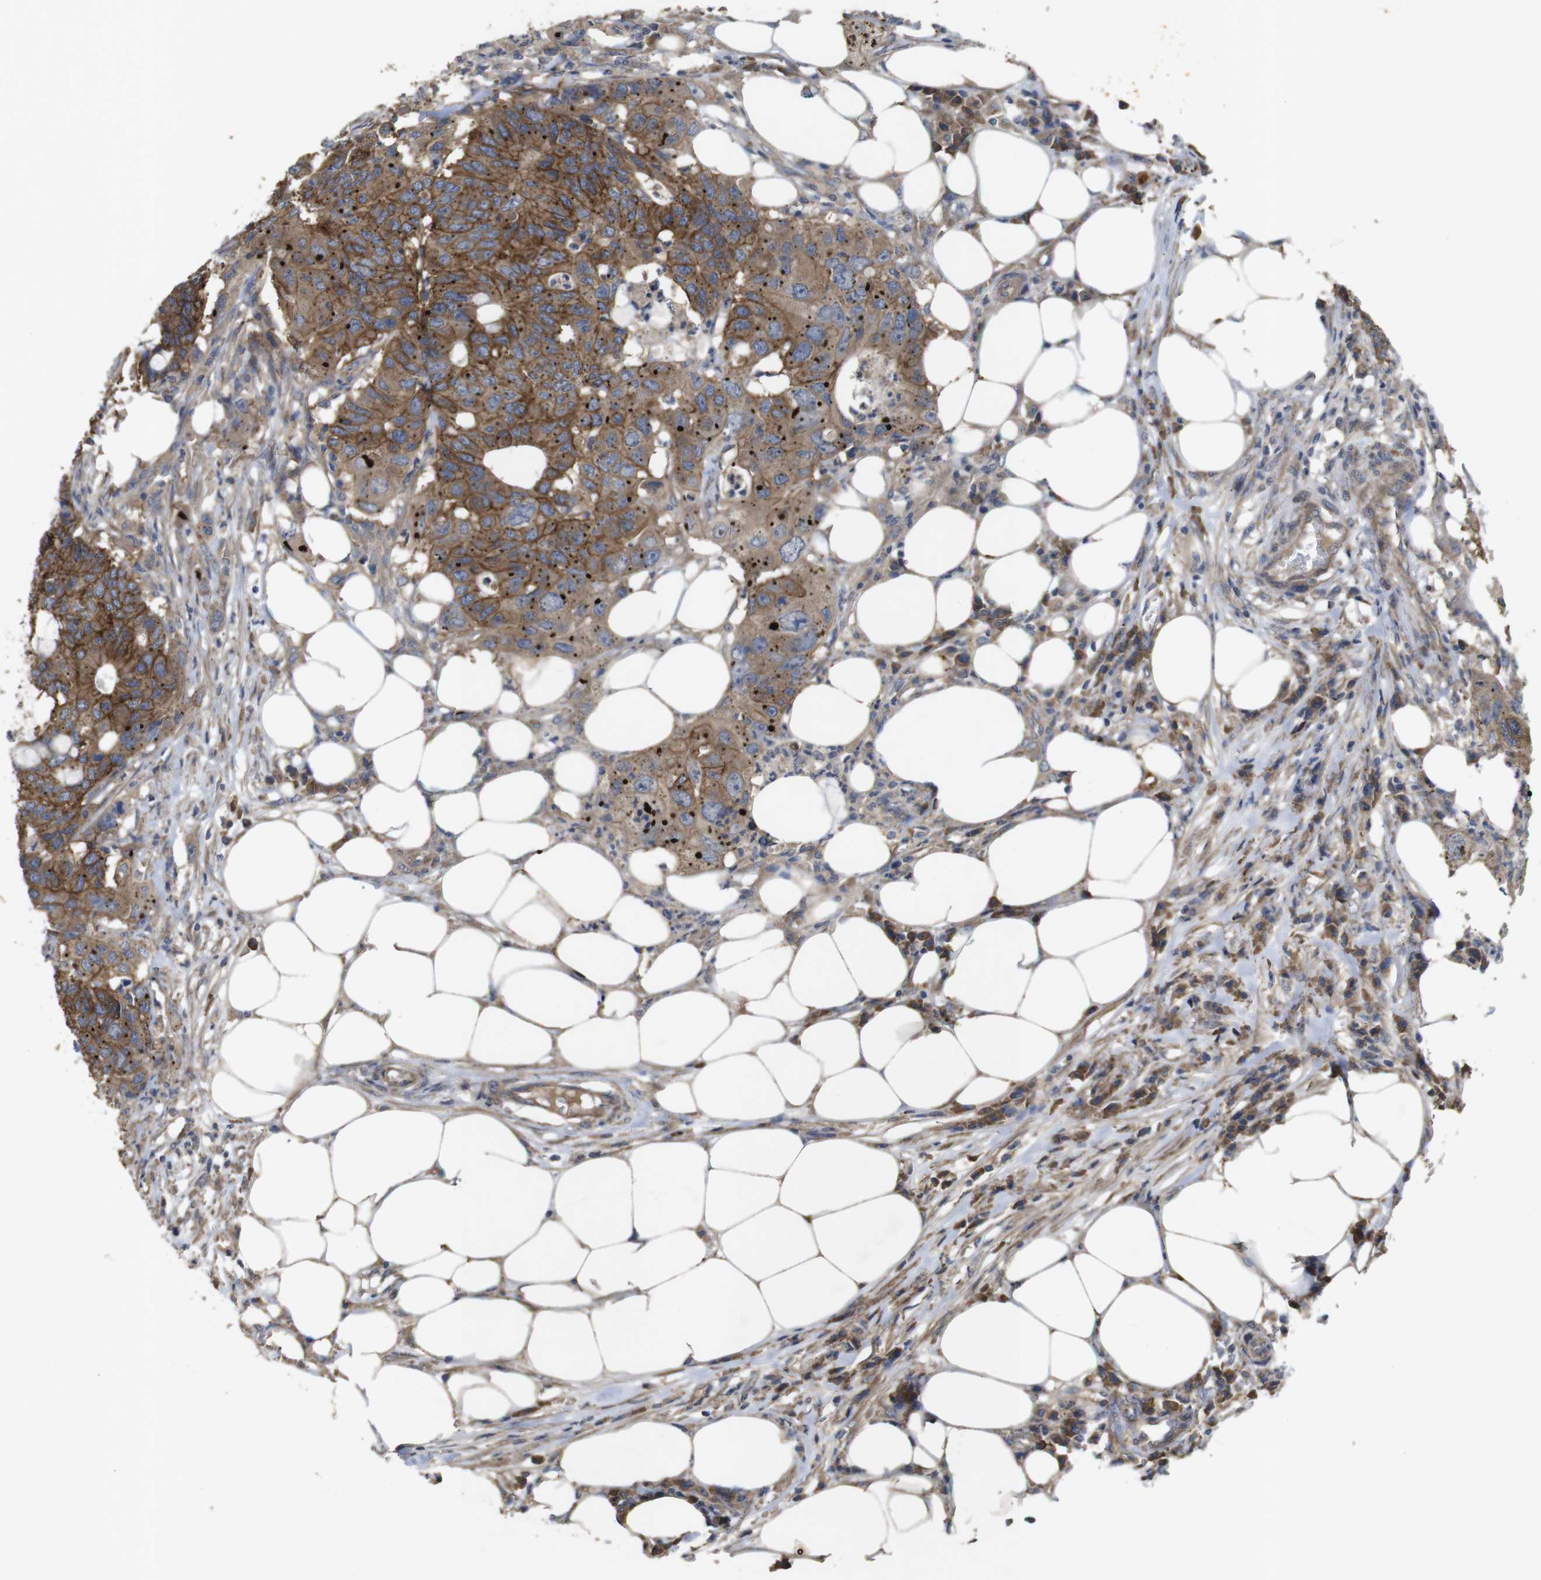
{"staining": {"intensity": "moderate", "quantity": ">75%", "location": "cytoplasmic/membranous"}, "tissue": "colorectal cancer", "cell_type": "Tumor cells", "image_type": "cancer", "snomed": [{"axis": "morphology", "description": "Adenocarcinoma, NOS"}, {"axis": "topography", "description": "Colon"}], "caption": "An image of human colorectal cancer stained for a protein displays moderate cytoplasmic/membranous brown staining in tumor cells.", "gene": "KCNS3", "patient": {"sex": "male", "age": 71}}